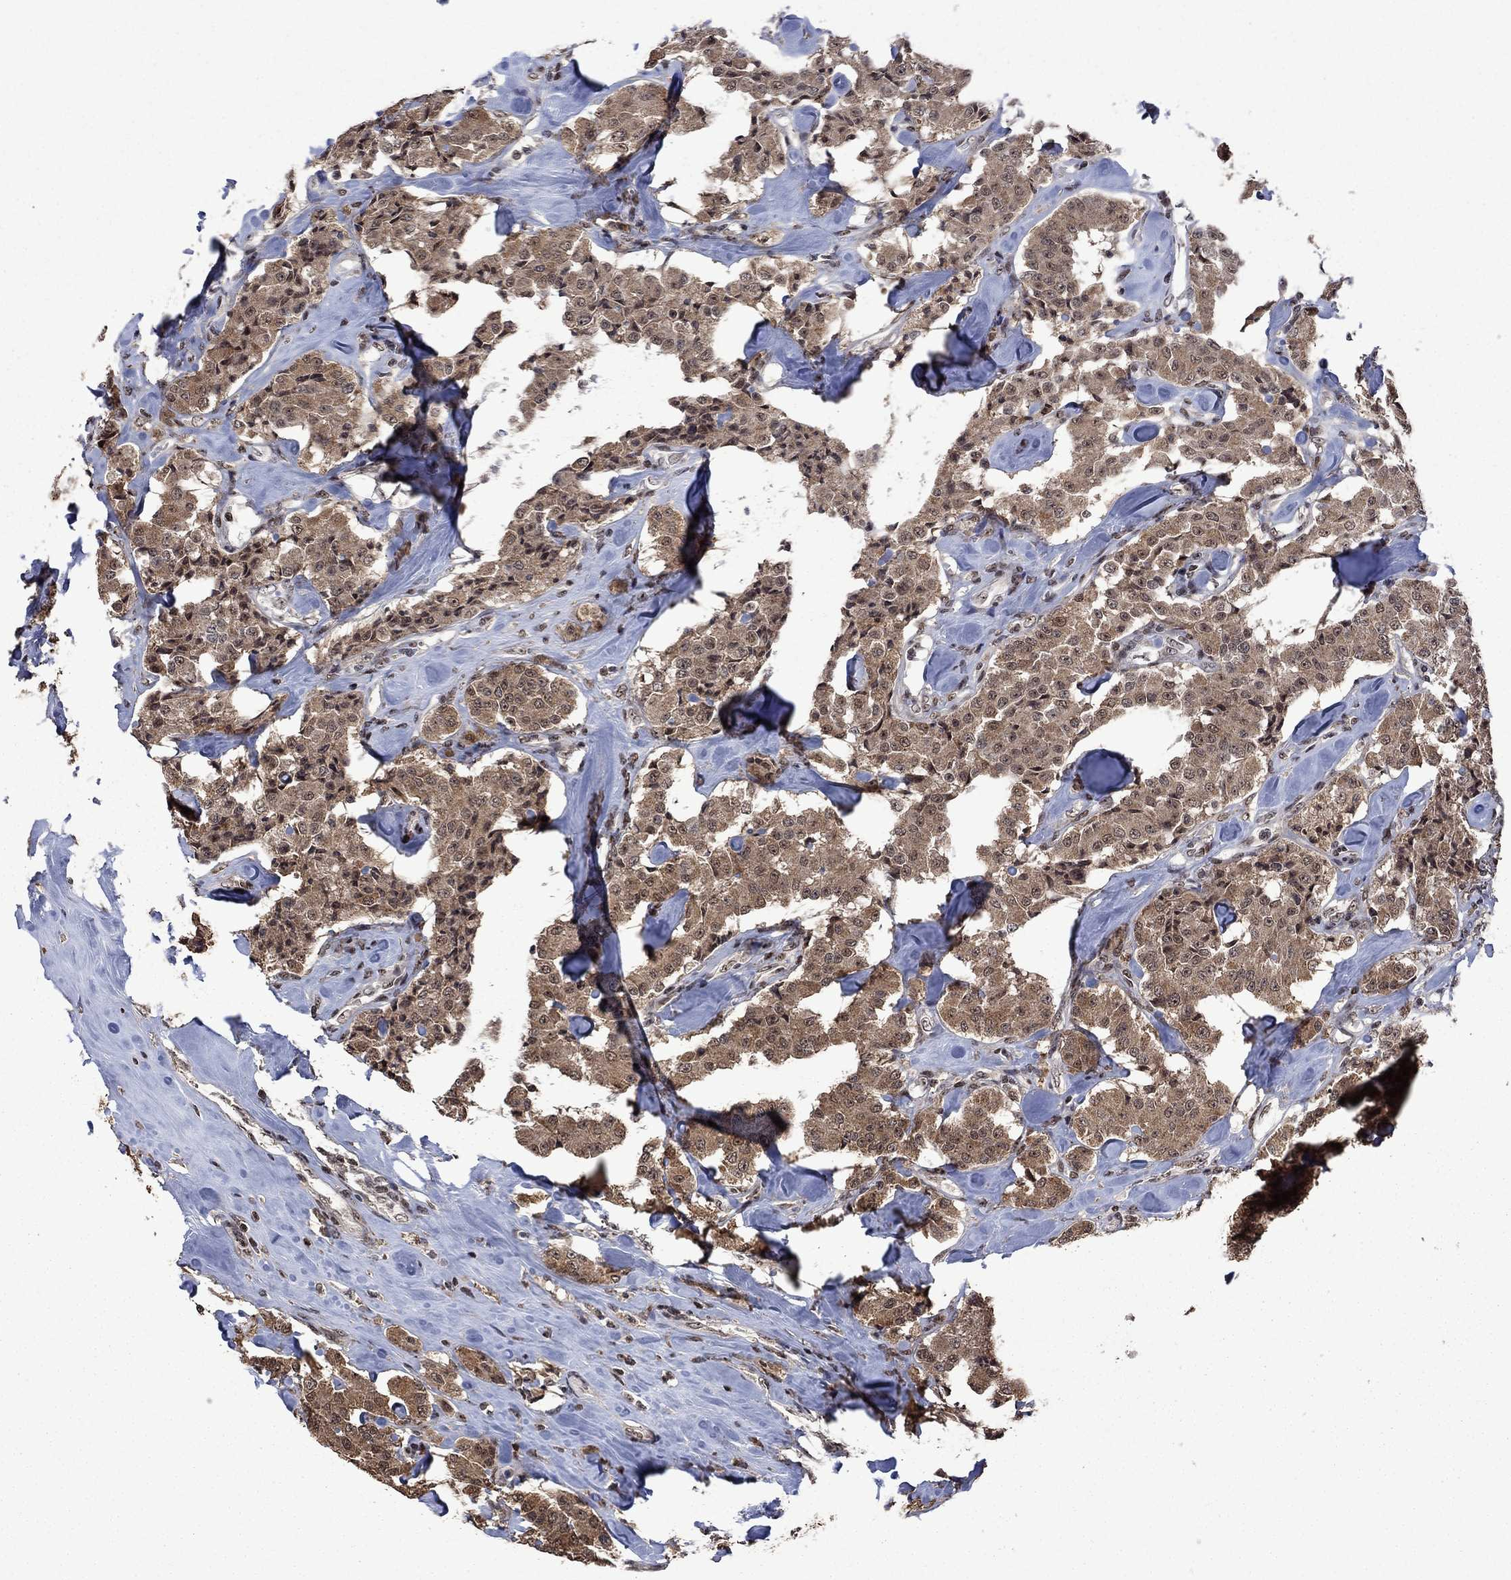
{"staining": {"intensity": "moderate", "quantity": ">75%", "location": "cytoplasmic/membranous"}, "tissue": "carcinoid", "cell_type": "Tumor cells", "image_type": "cancer", "snomed": [{"axis": "morphology", "description": "Carcinoid, malignant, NOS"}, {"axis": "topography", "description": "Pancreas"}], "caption": "Immunohistochemistry (DAB) staining of carcinoid shows moderate cytoplasmic/membranous protein staining in approximately >75% of tumor cells.", "gene": "FBL", "patient": {"sex": "male", "age": 41}}